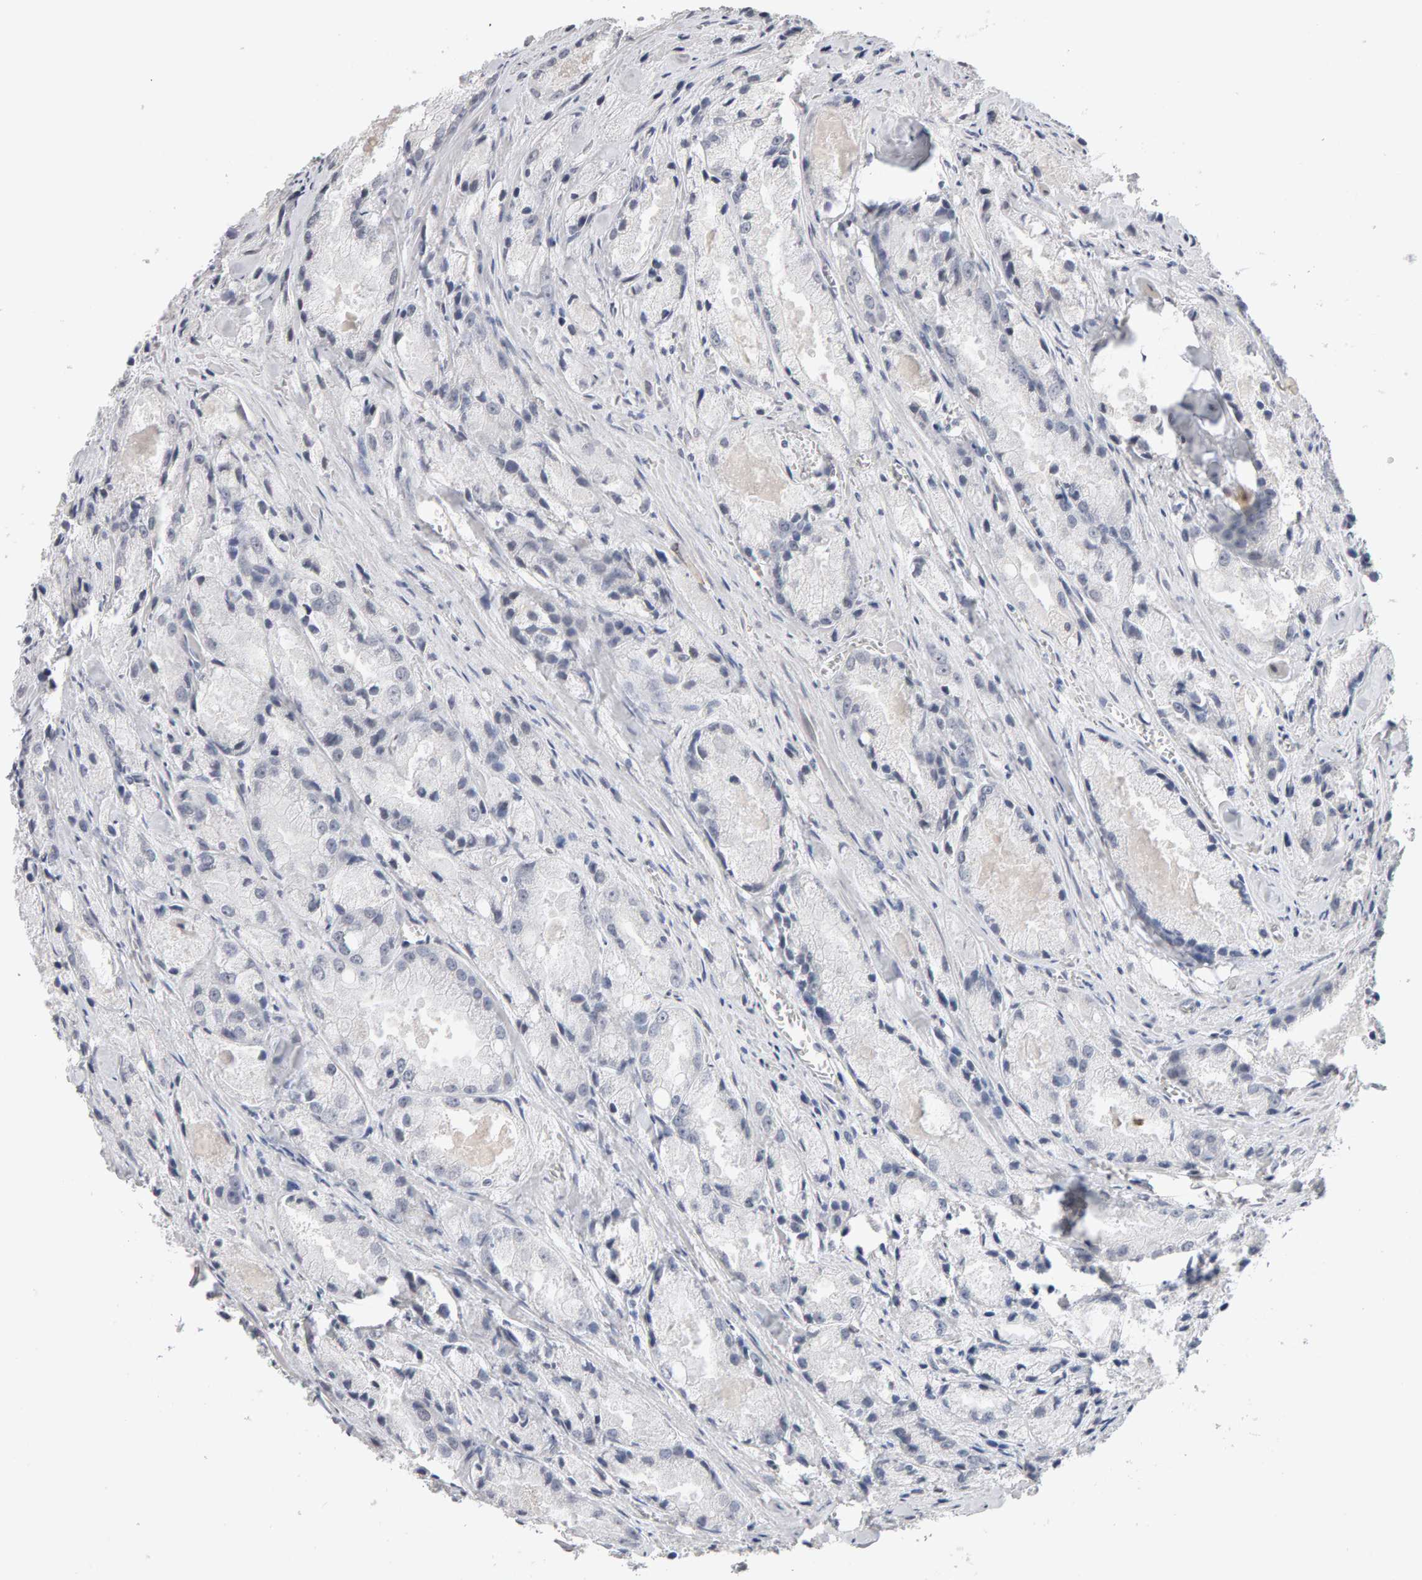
{"staining": {"intensity": "negative", "quantity": "none", "location": "none"}, "tissue": "prostate cancer", "cell_type": "Tumor cells", "image_type": "cancer", "snomed": [{"axis": "morphology", "description": "Adenocarcinoma, Low grade"}, {"axis": "topography", "description": "Prostate"}], "caption": "There is no significant staining in tumor cells of adenocarcinoma (low-grade) (prostate).", "gene": "HNF4A", "patient": {"sex": "male", "age": 64}}